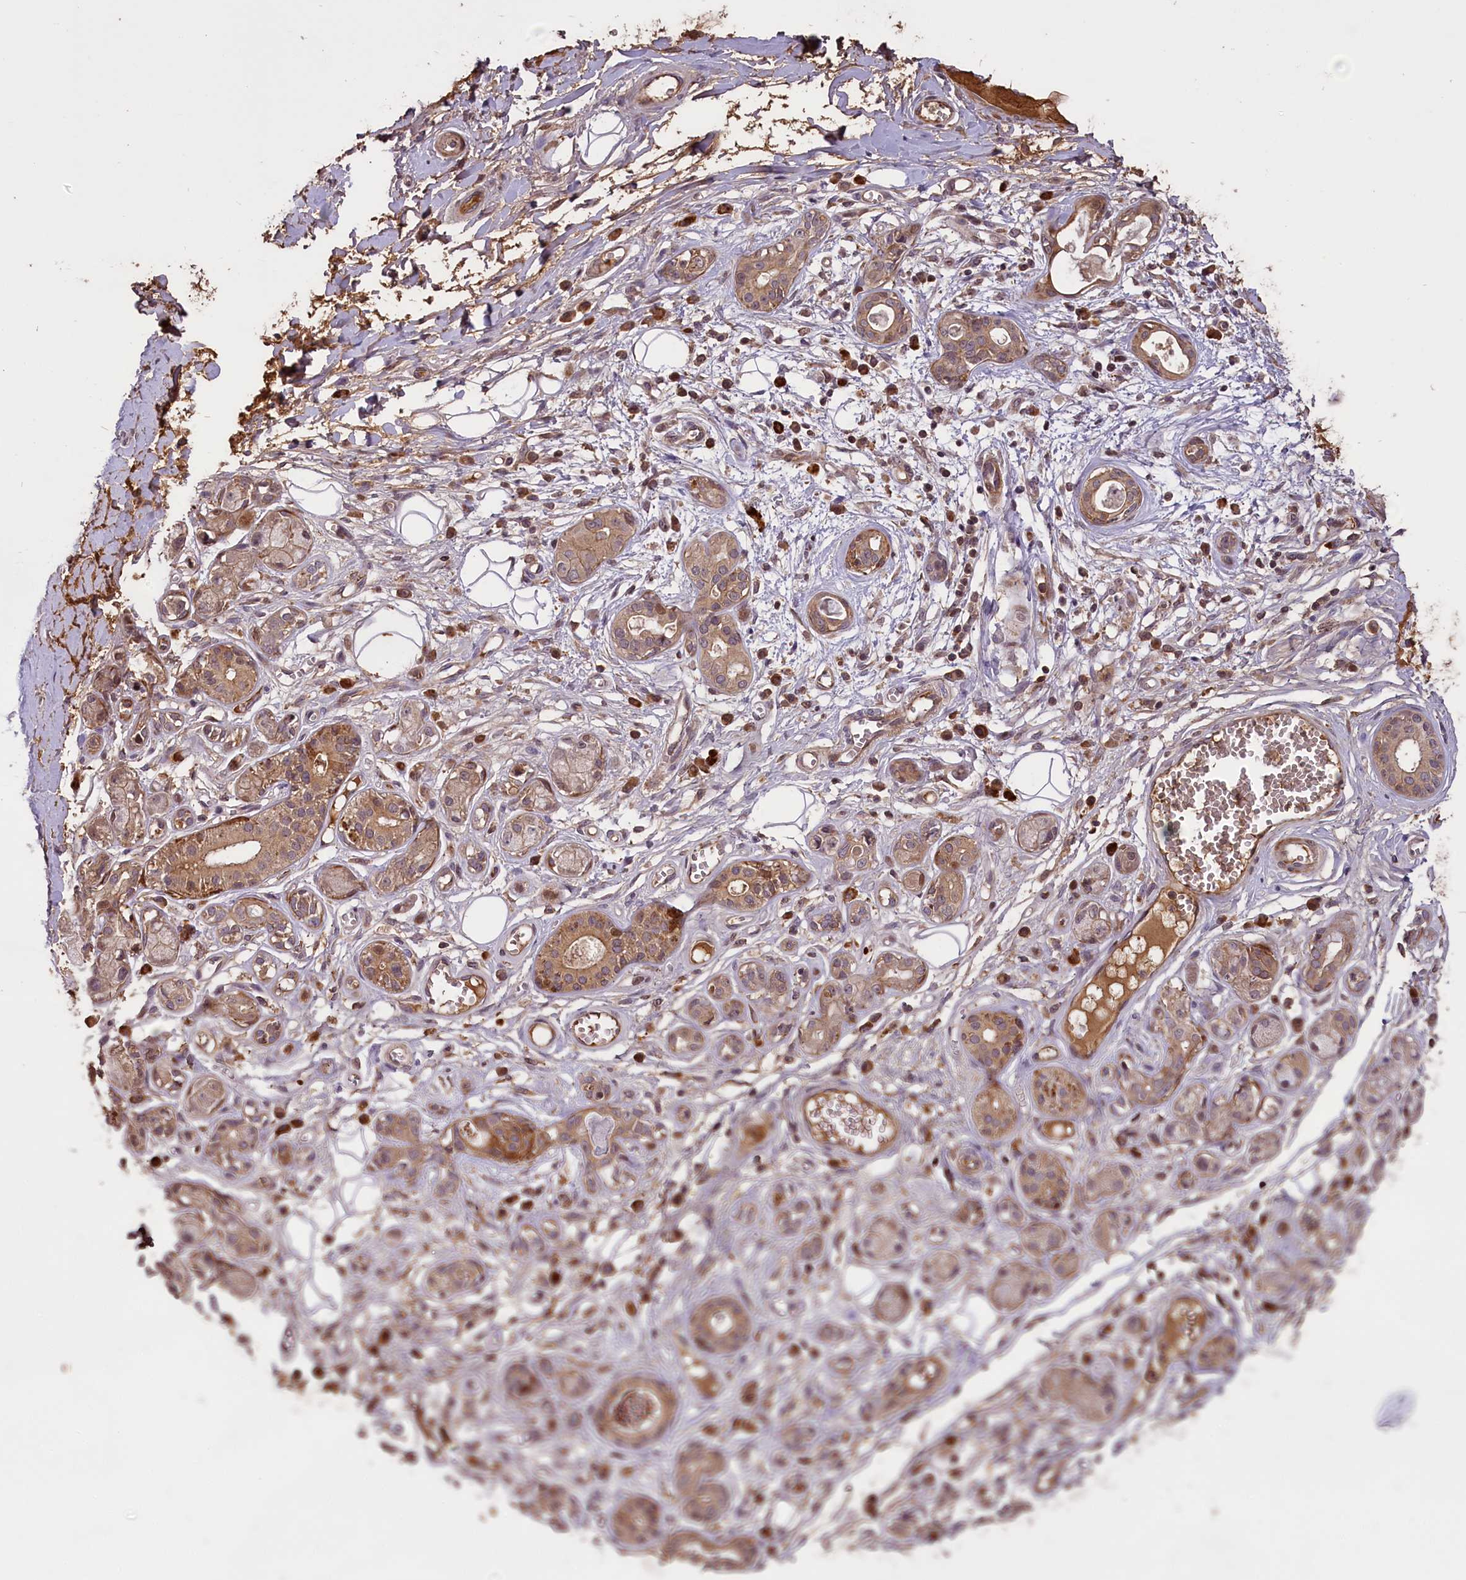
{"staining": {"intensity": "negative", "quantity": "none", "location": "none"}, "tissue": "soft tissue", "cell_type": "Chondrocytes", "image_type": "normal", "snomed": [{"axis": "morphology", "description": "Normal tissue, NOS"}, {"axis": "morphology", "description": "Inflammation, NOS"}, {"axis": "topography", "description": "Salivary gland"}, {"axis": "topography", "description": "Peripheral nerve tissue"}], "caption": "Immunohistochemical staining of unremarkable human soft tissue exhibits no significant staining in chondrocytes.", "gene": "ENHO", "patient": {"sex": "female", "age": 75}}